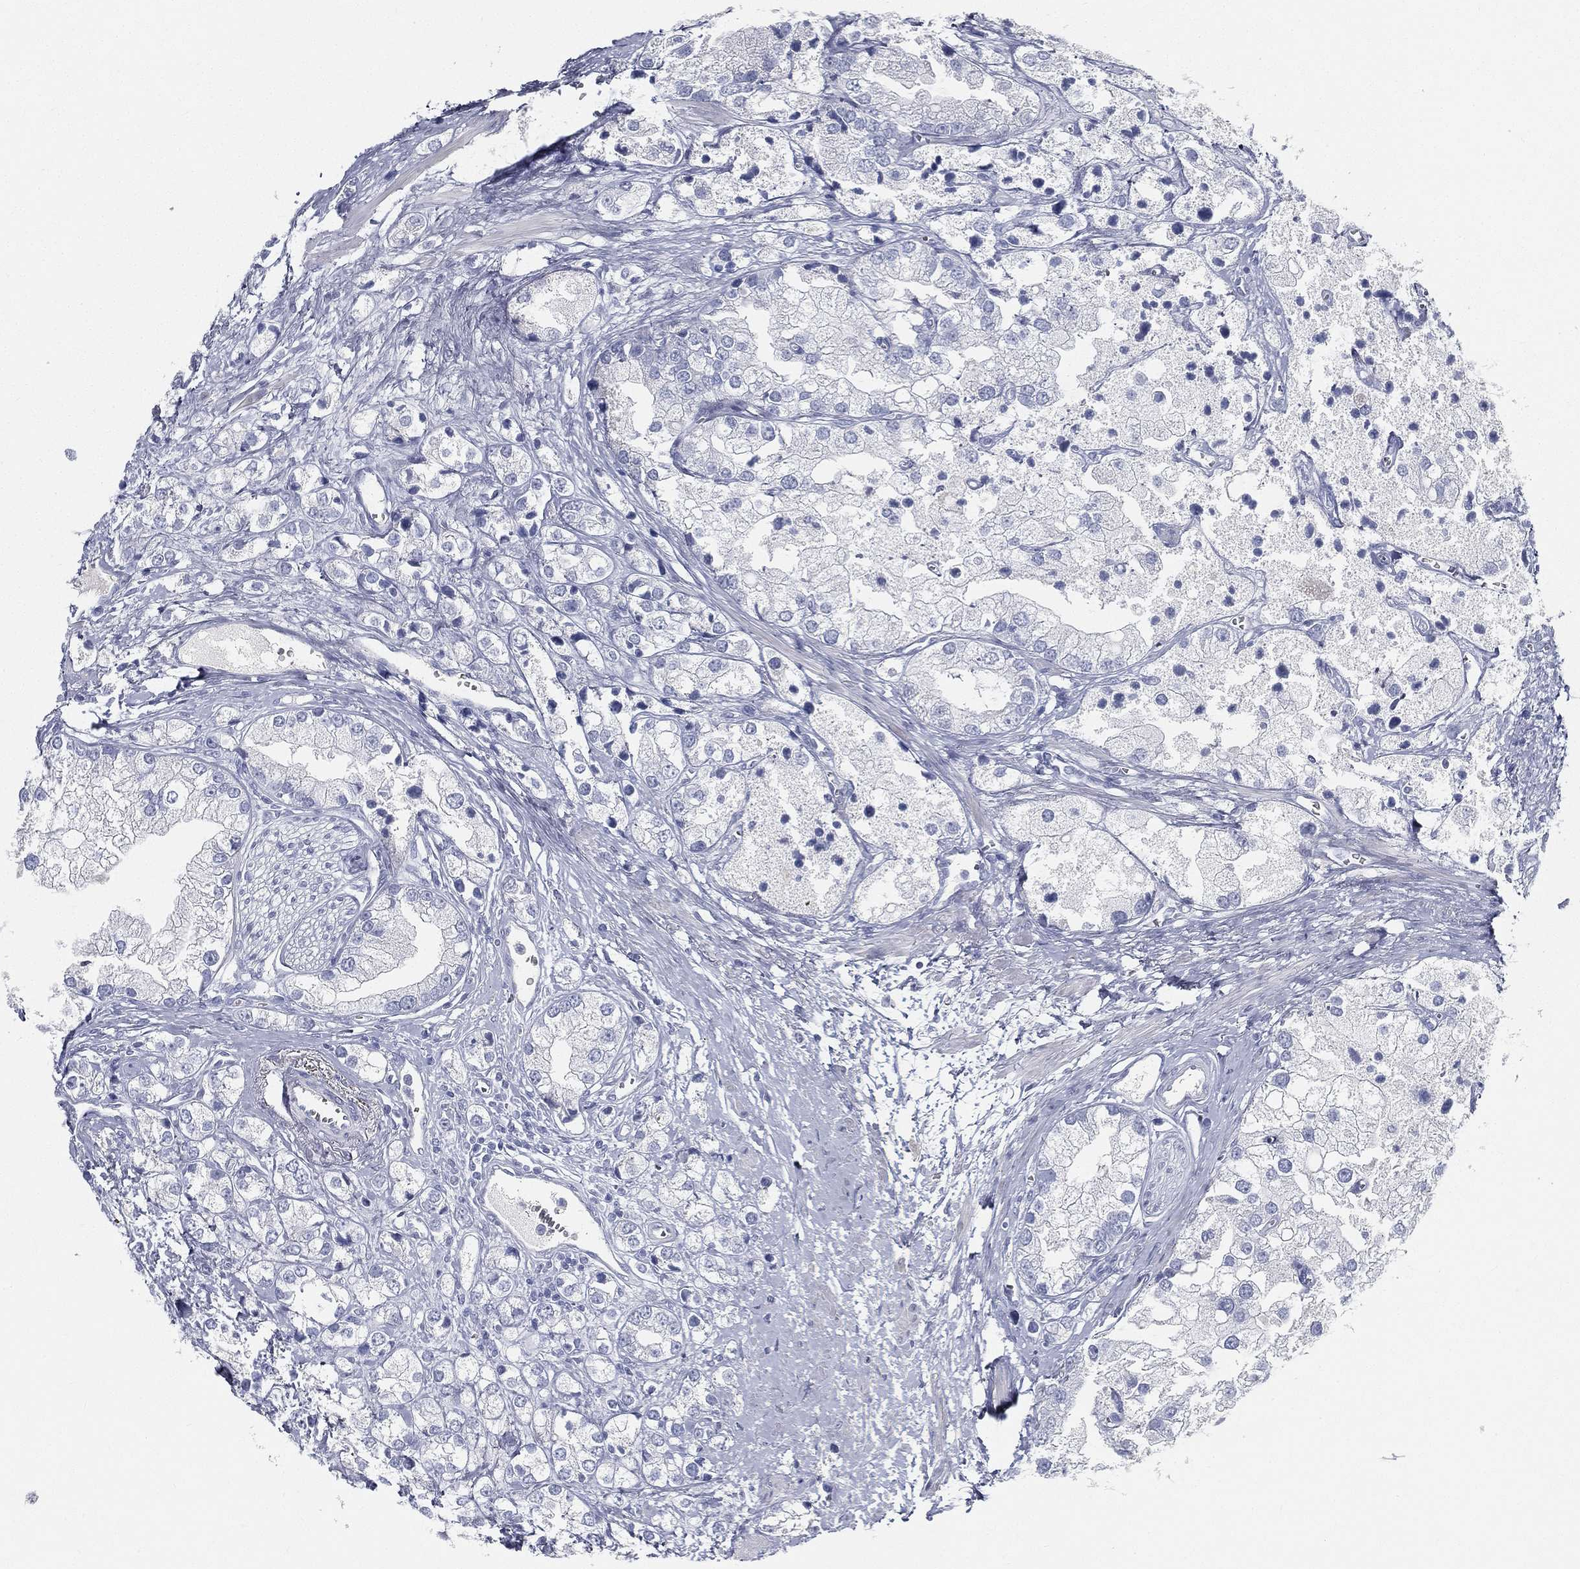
{"staining": {"intensity": "negative", "quantity": "none", "location": "none"}, "tissue": "prostate cancer", "cell_type": "Tumor cells", "image_type": "cancer", "snomed": [{"axis": "morphology", "description": "Adenocarcinoma, NOS"}, {"axis": "topography", "description": "Prostate and seminal vesicle, NOS"}, {"axis": "topography", "description": "Prostate"}], "caption": "This is an IHC histopathology image of human prostate adenocarcinoma. There is no staining in tumor cells.", "gene": "SPPL2C", "patient": {"sex": "male", "age": 79}}